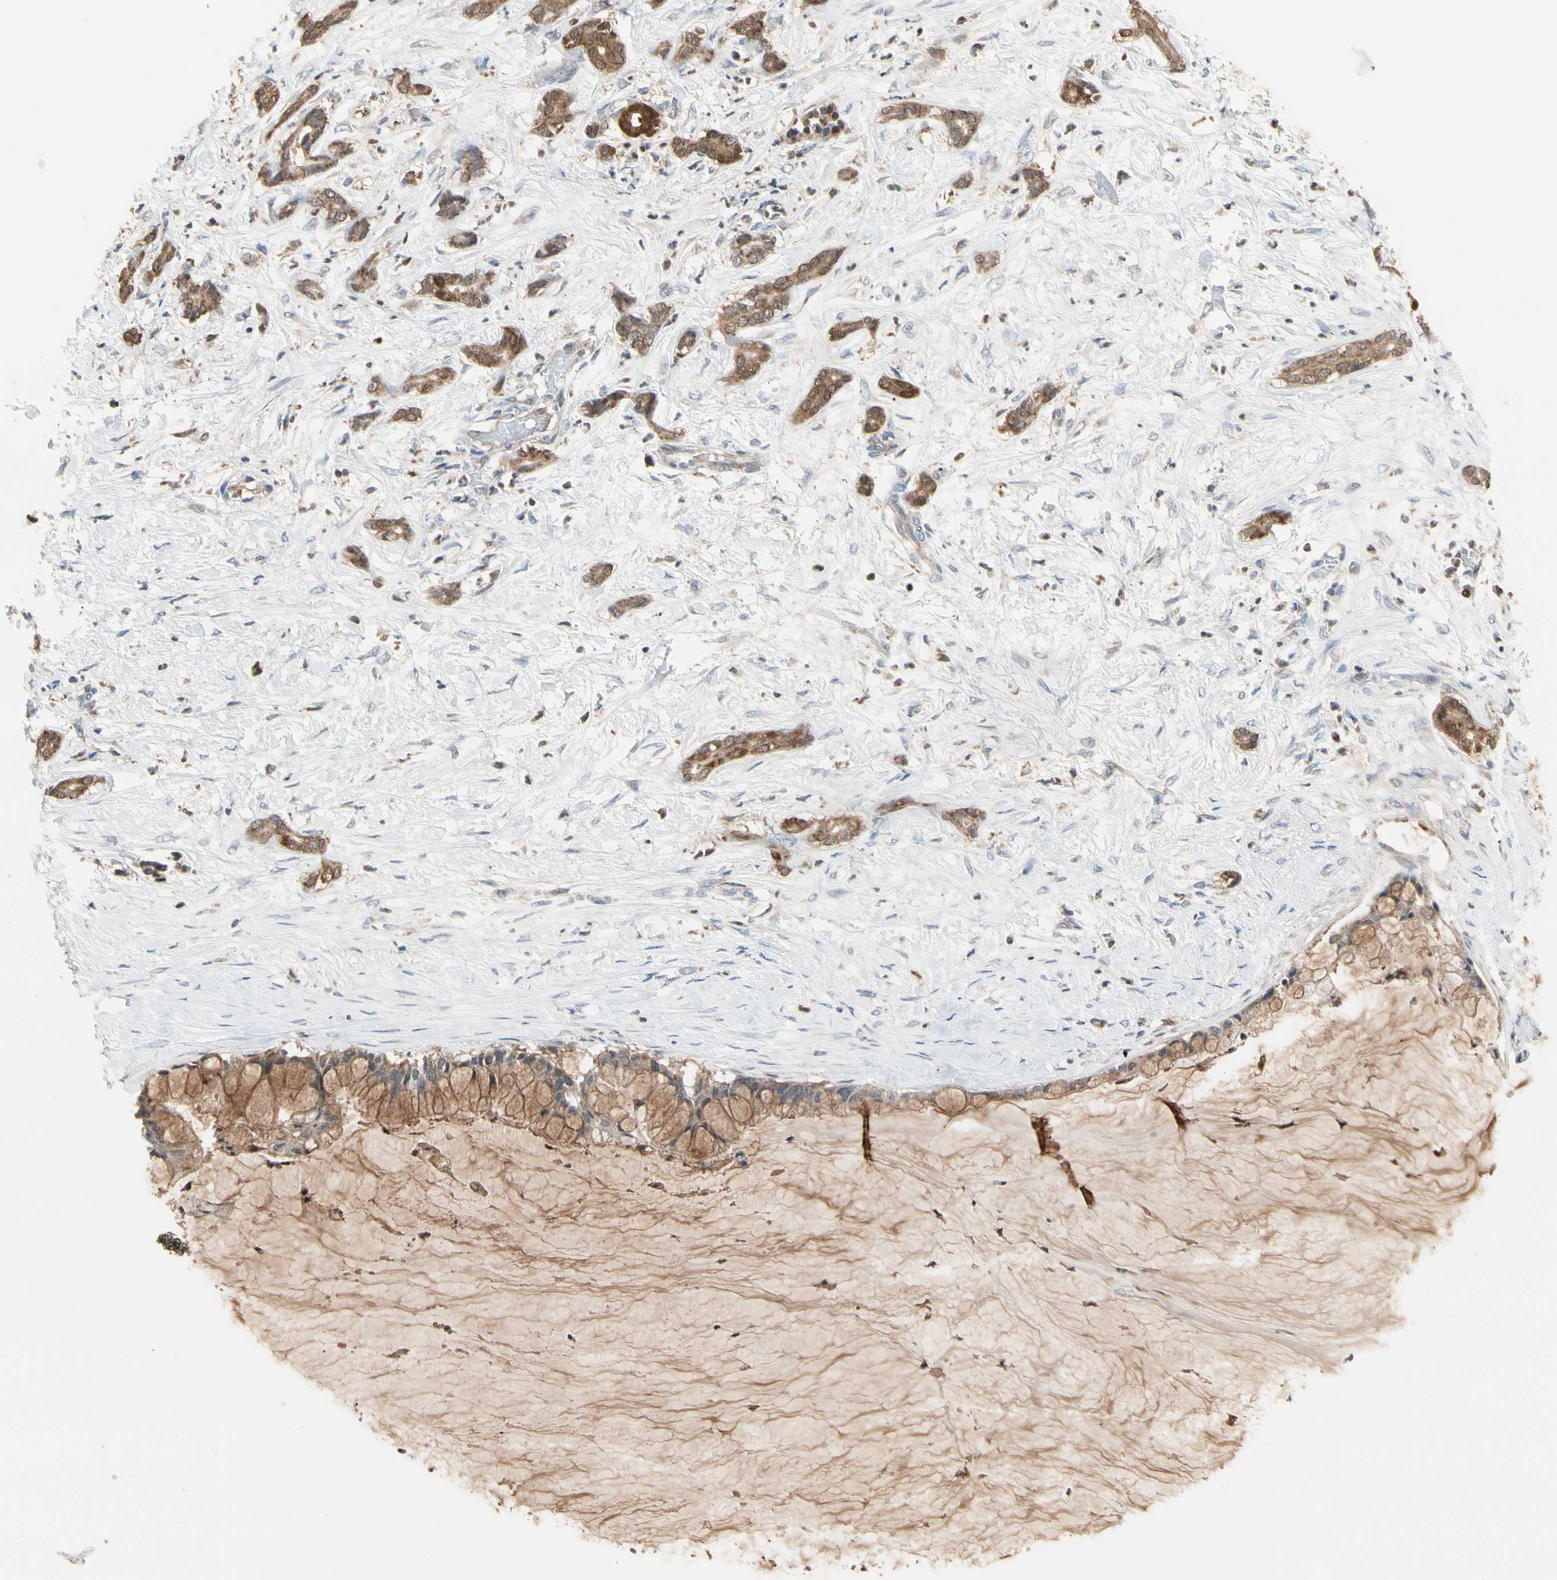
{"staining": {"intensity": "strong", "quantity": ">75%", "location": "cytoplasmic/membranous"}, "tissue": "pancreatic cancer", "cell_type": "Tumor cells", "image_type": "cancer", "snomed": [{"axis": "morphology", "description": "Adenocarcinoma, NOS"}, {"axis": "topography", "description": "Pancreas"}], "caption": "Tumor cells reveal high levels of strong cytoplasmic/membranous expression in approximately >75% of cells in pancreatic adenocarcinoma. The protein is stained brown, and the nuclei are stained in blue (DAB IHC with brightfield microscopy, high magnification).", "gene": "MTHFS", "patient": {"sex": "male", "age": 41}}